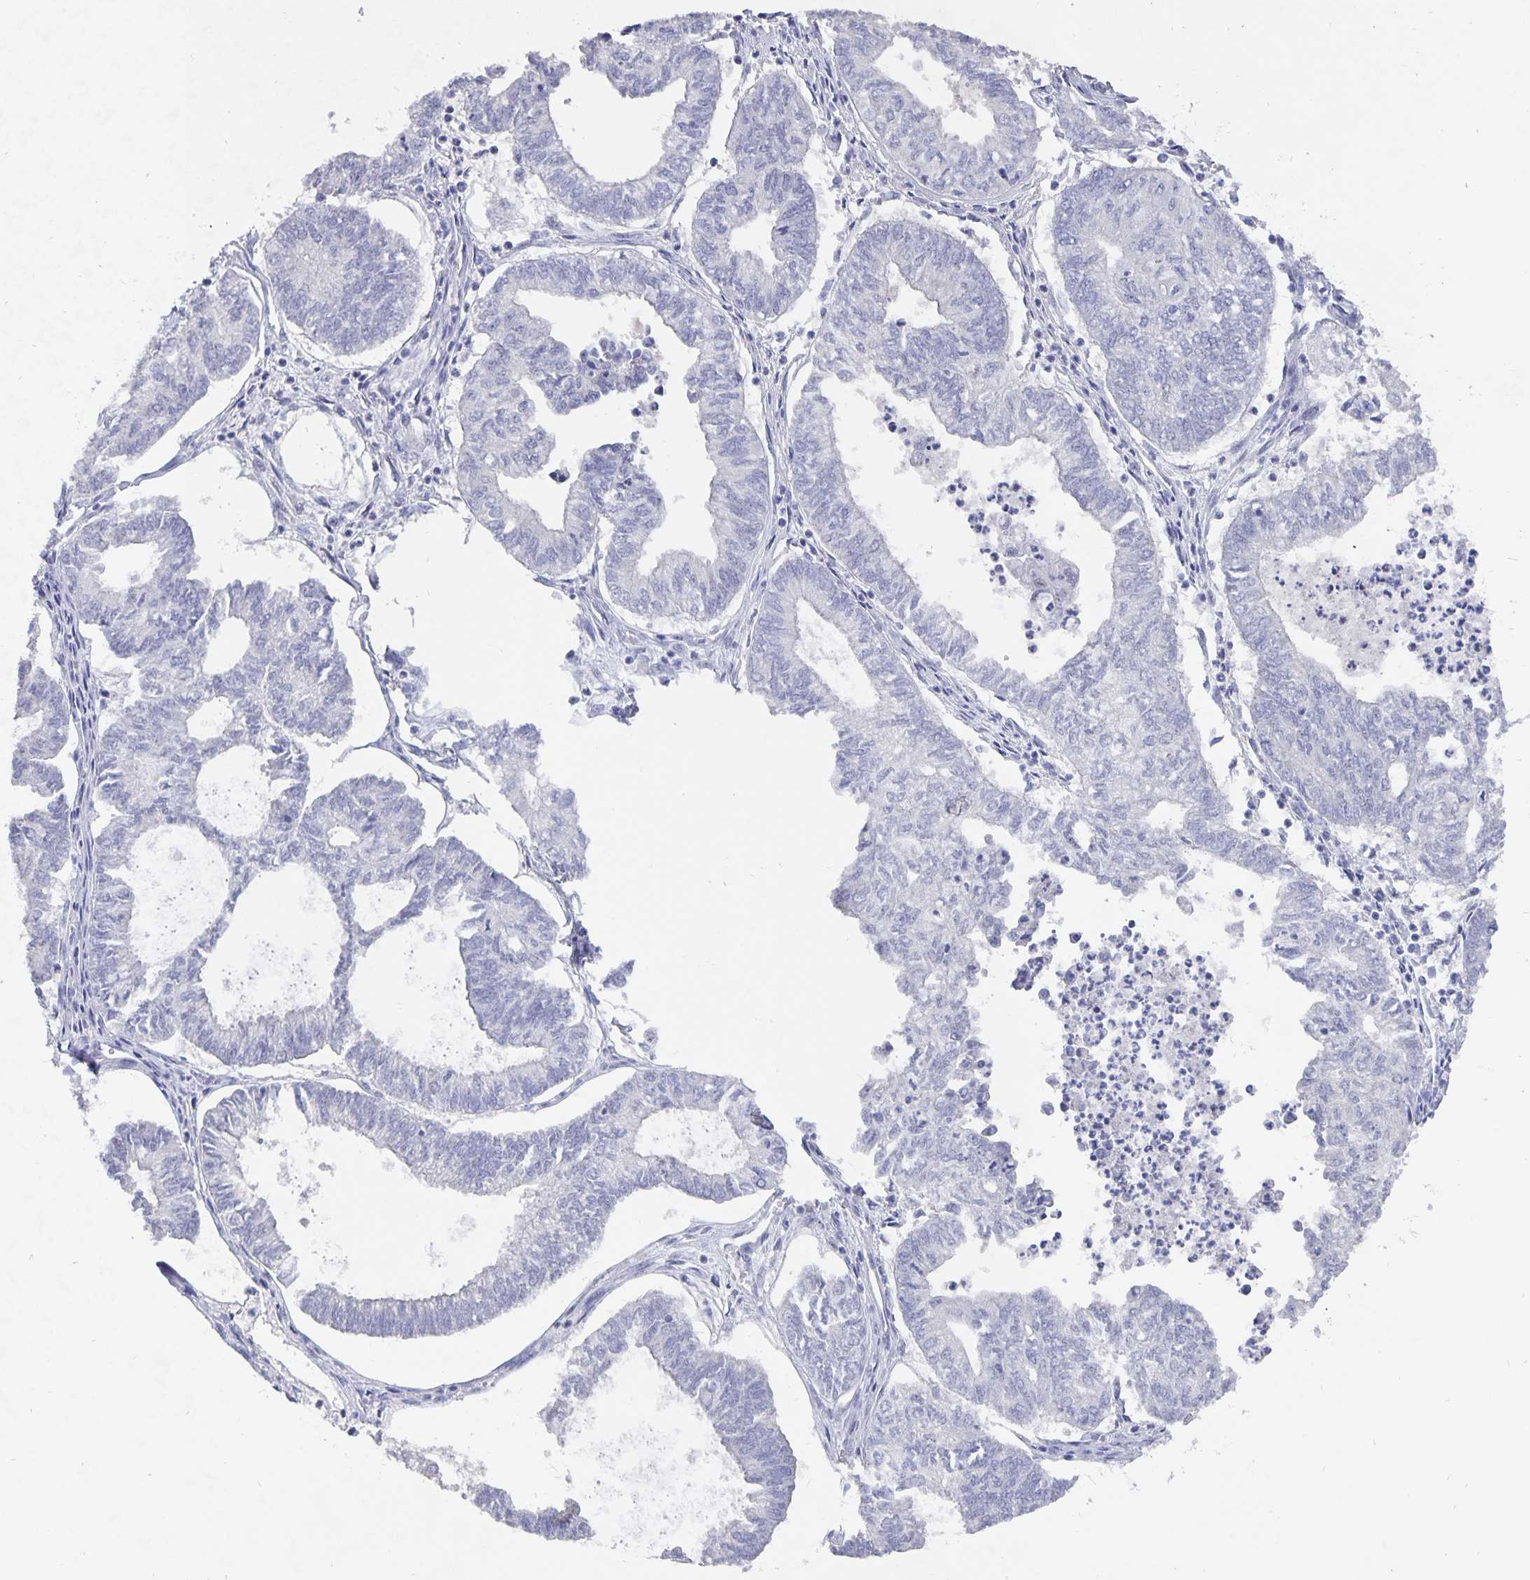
{"staining": {"intensity": "negative", "quantity": "none", "location": "none"}, "tissue": "ovarian cancer", "cell_type": "Tumor cells", "image_type": "cancer", "snomed": [{"axis": "morphology", "description": "Carcinoma, endometroid"}, {"axis": "topography", "description": "Ovary"}], "caption": "DAB (3,3'-diaminobenzidine) immunohistochemical staining of human ovarian cancer demonstrates no significant staining in tumor cells. The staining was performed using DAB to visualize the protein expression in brown, while the nuclei were stained in blue with hematoxylin (Magnification: 20x).", "gene": "SMOC1", "patient": {"sex": "female", "age": 64}}